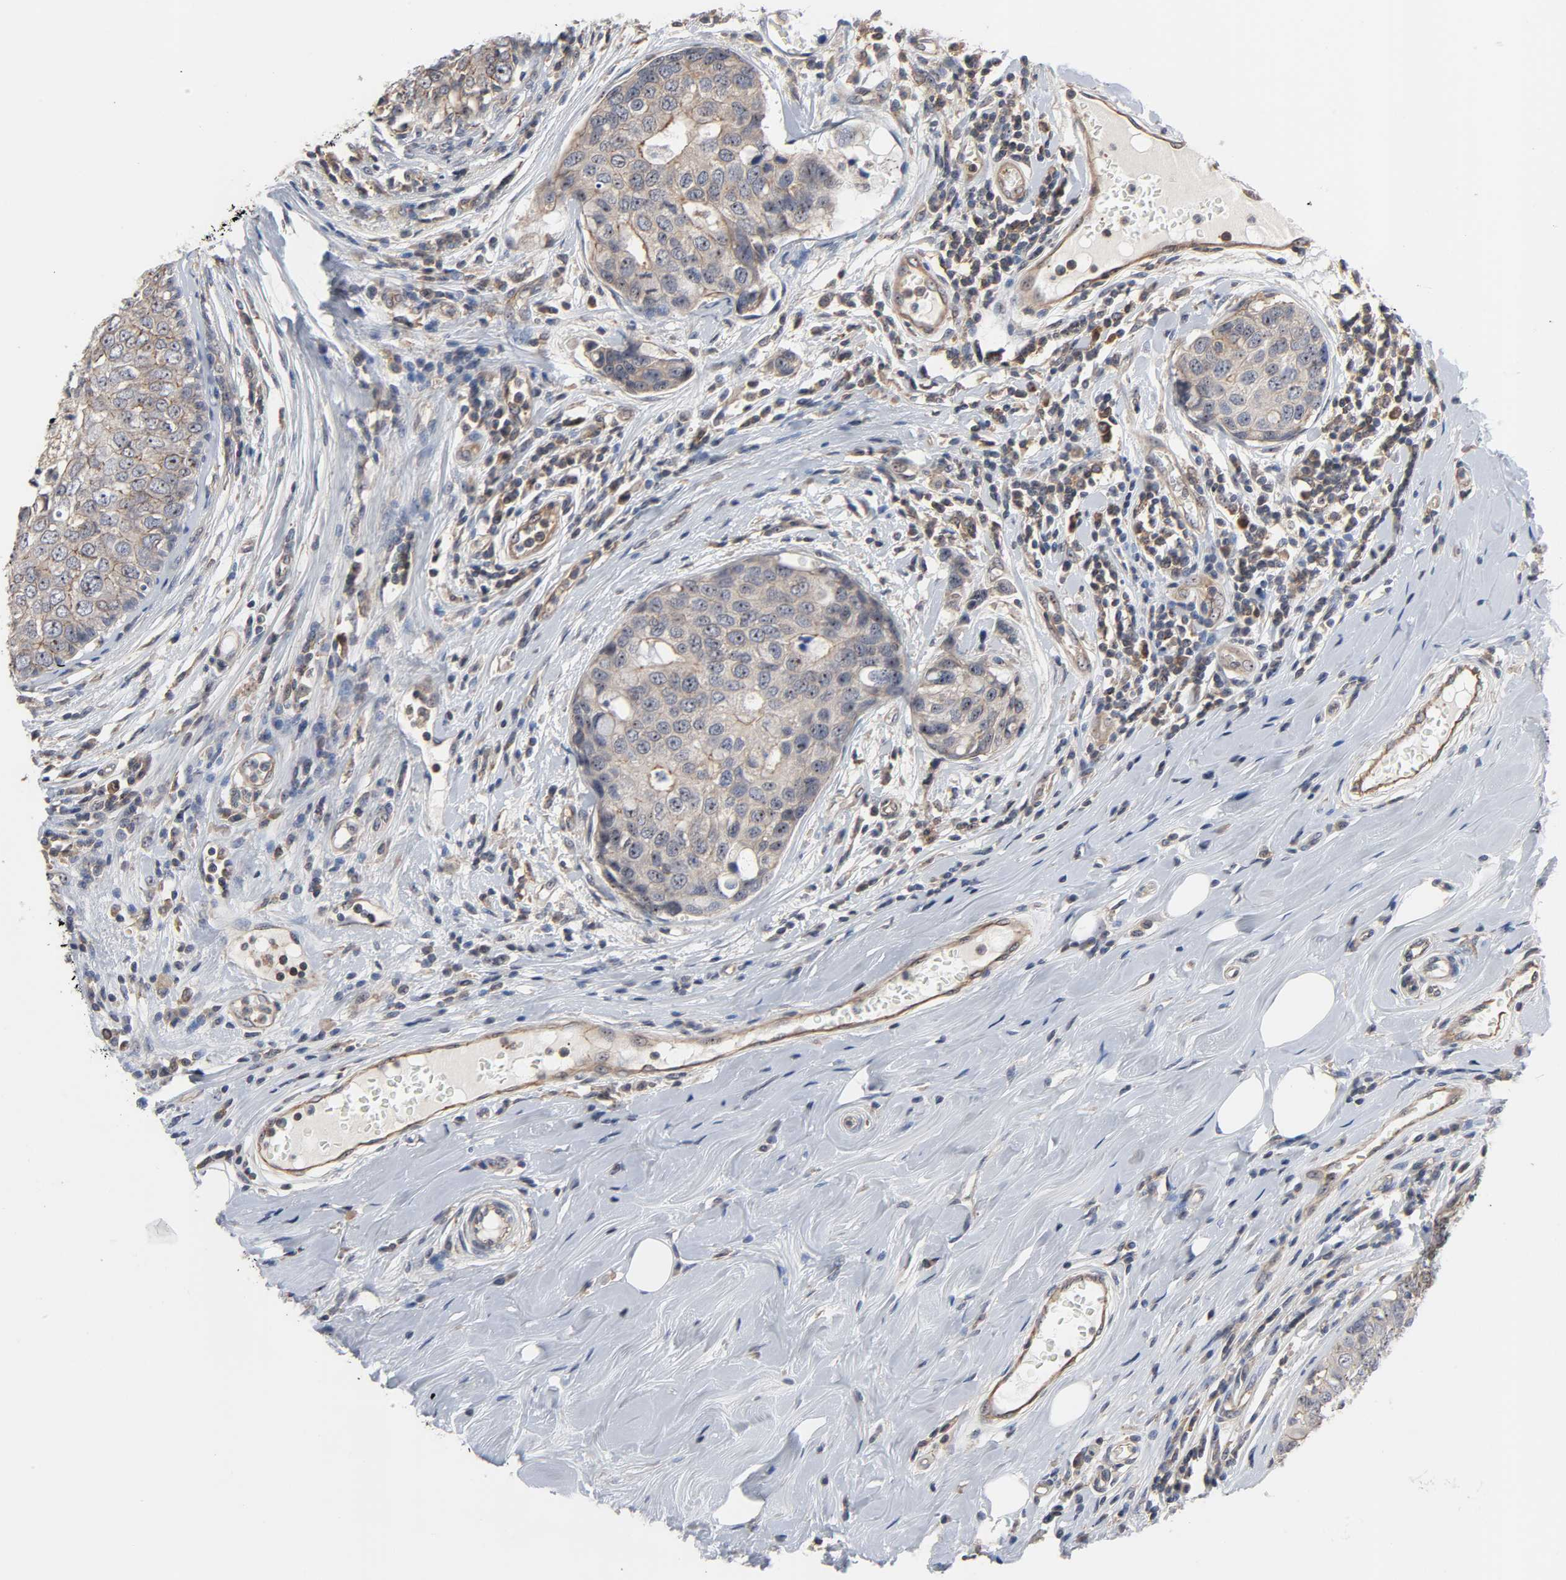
{"staining": {"intensity": "weak", "quantity": ">75%", "location": "cytoplasmic/membranous,nuclear"}, "tissue": "breast cancer", "cell_type": "Tumor cells", "image_type": "cancer", "snomed": [{"axis": "morphology", "description": "Duct carcinoma"}, {"axis": "topography", "description": "Breast"}], "caption": "Breast intraductal carcinoma stained with immunohistochemistry demonstrates weak cytoplasmic/membranous and nuclear positivity in approximately >75% of tumor cells.", "gene": "DDX10", "patient": {"sex": "female", "age": 27}}